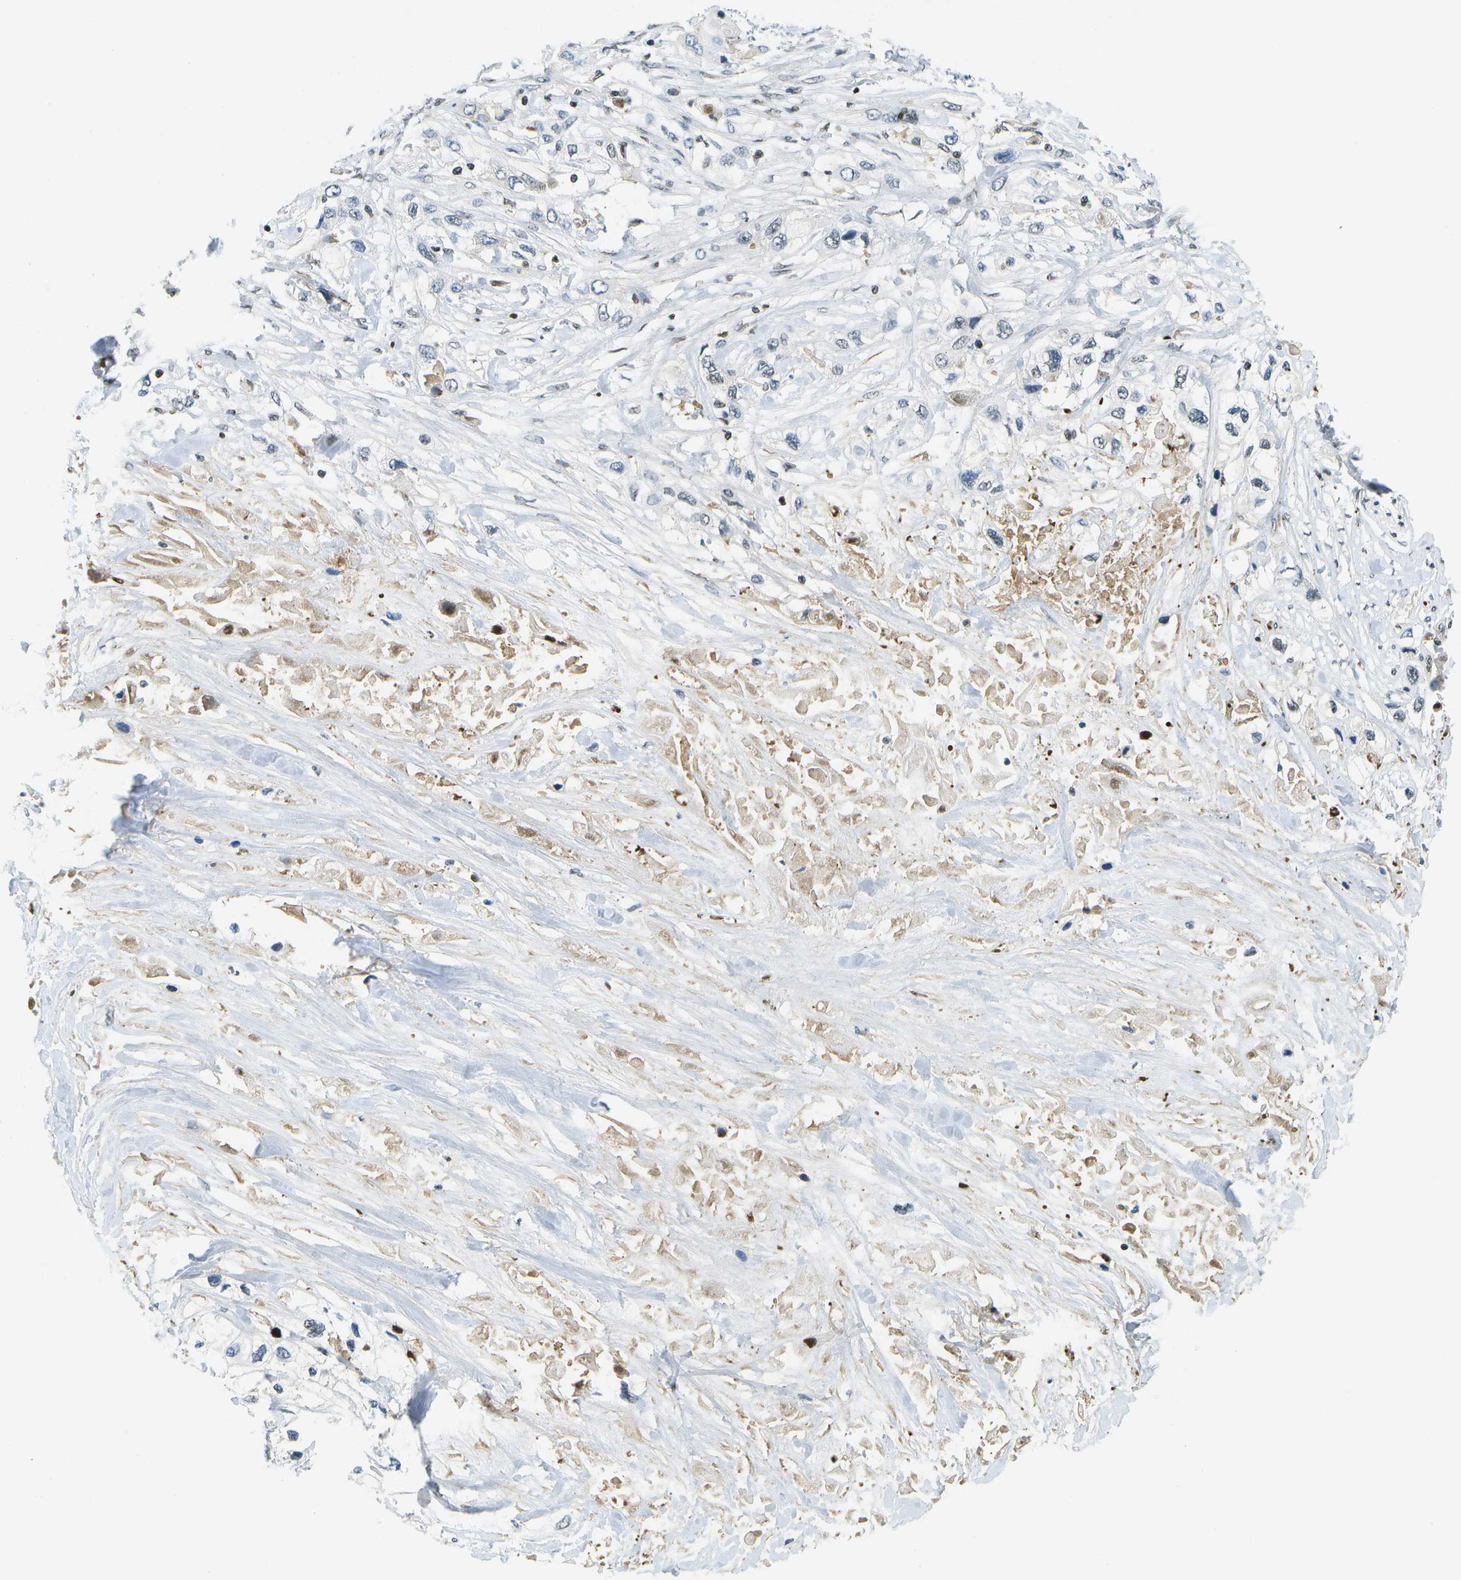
{"staining": {"intensity": "negative", "quantity": "none", "location": "none"}, "tissue": "pancreatic cancer", "cell_type": "Tumor cells", "image_type": "cancer", "snomed": [{"axis": "morphology", "description": "Adenocarcinoma, NOS"}, {"axis": "topography", "description": "Pancreas"}], "caption": "This is a micrograph of IHC staining of pancreatic adenocarcinoma, which shows no positivity in tumor cells.", "gene": "SERPINA1", "patient": {"sex": "female", "age": 70}}